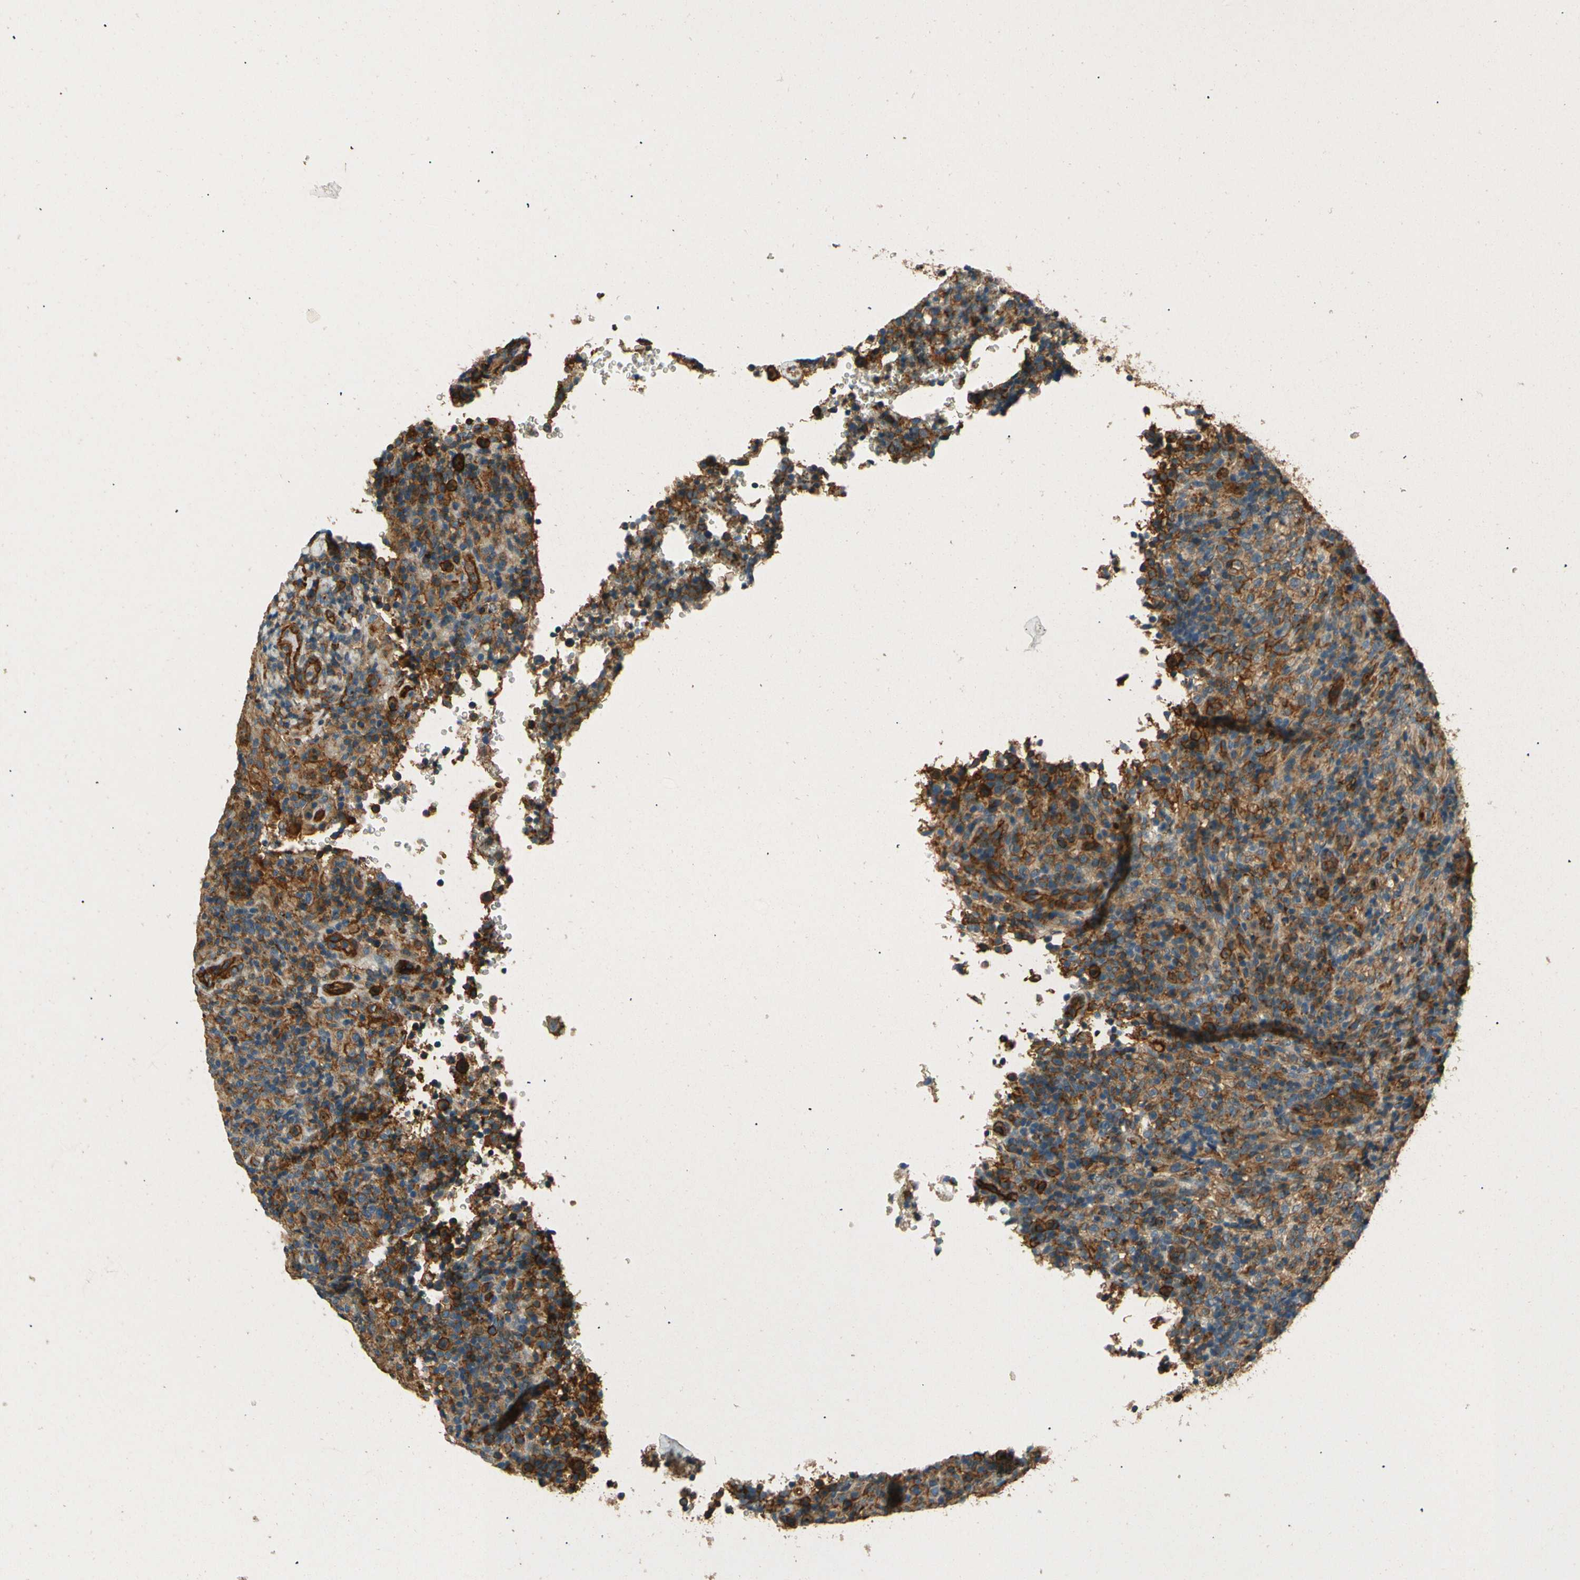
{"staining": {"intensity": "moderate", "quantity": "<25%", "location": "cytoplasmic/membranous"}, "tissue": "lymphoma", "cell_type": "Tumor cells", "image_type": "cancer", "snomed": [{"axis": "morphology", "description": "Malignant lymphoma, non-Hodgkin's type, High grade"}, {"axis": "topography", "description": "Lymph node"}], "caption": "Immunohistochemistry (IHC) image of human malignant lymphoma, non-Hodgkin's type (high-grade) stained for a protein (brown), which demonstrates low levels of moderate cytoplasmic/membranous expression in approximately <25% of tumor cells.", "gene": "ENTPD1", "patient": {"sex": "female", "age": 76}}